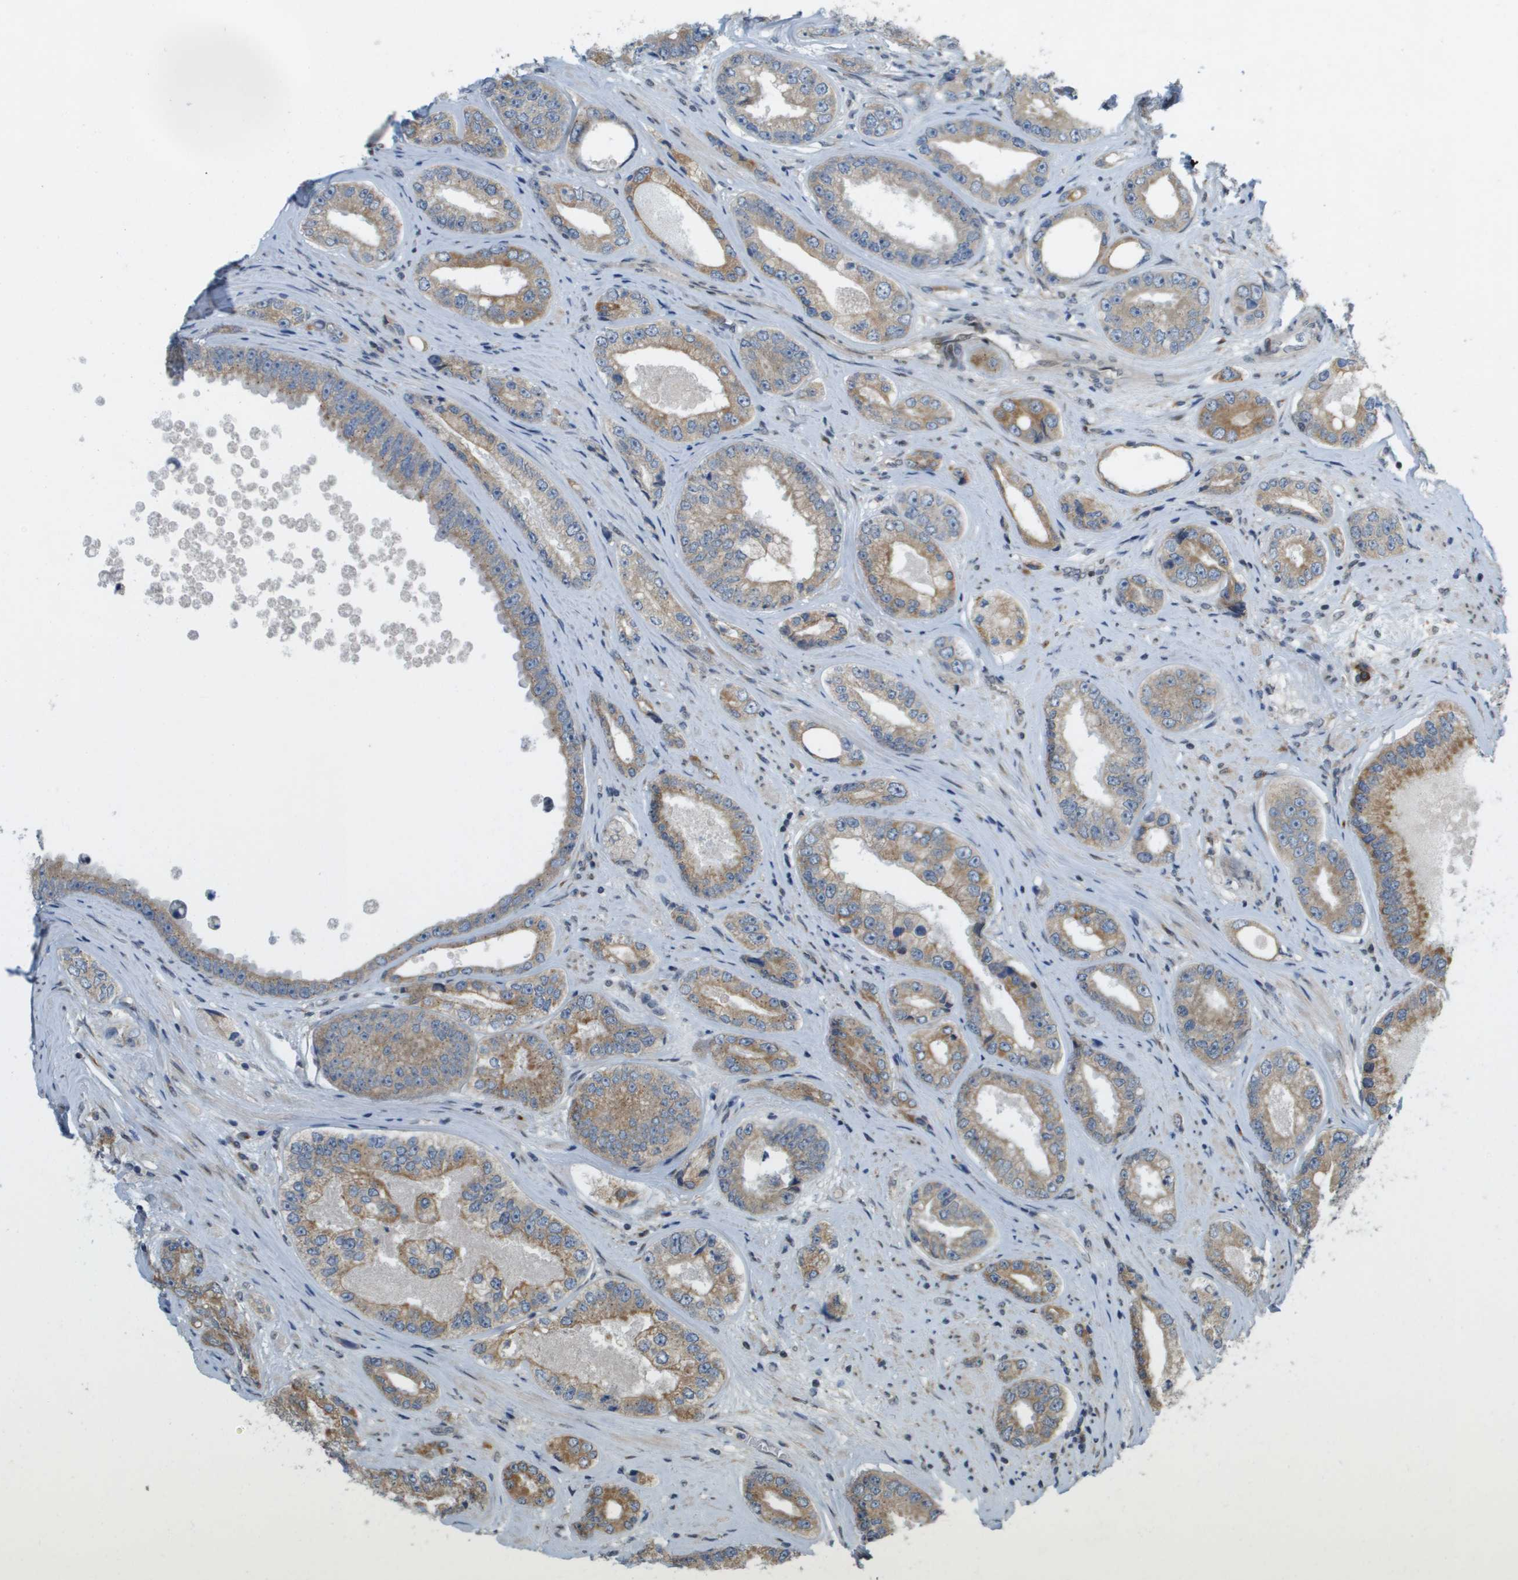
{"staining": {"intensity": "moderate", "quantity": "25%-75%", "location": "cytoplasmic/membranous"}, "tissue": "prostate cancer", "cell_type": "Tumor cells", "image_type": "cancer", "snomed": [{"axis": "morphology", "description": "Adenocarcinoma, High grade"}, {"axis": "topography", "description": "Prostate"}], "caption": "Brown immunohistochemical staining in human prostate cancer (high-grade adenocarcinoma) displays moderate cytoplasmic/membranous expression in about 25%-75% of tumor cells.", "gene": "IFNLR1", "patient": {"sex": "male", "age": 61}}